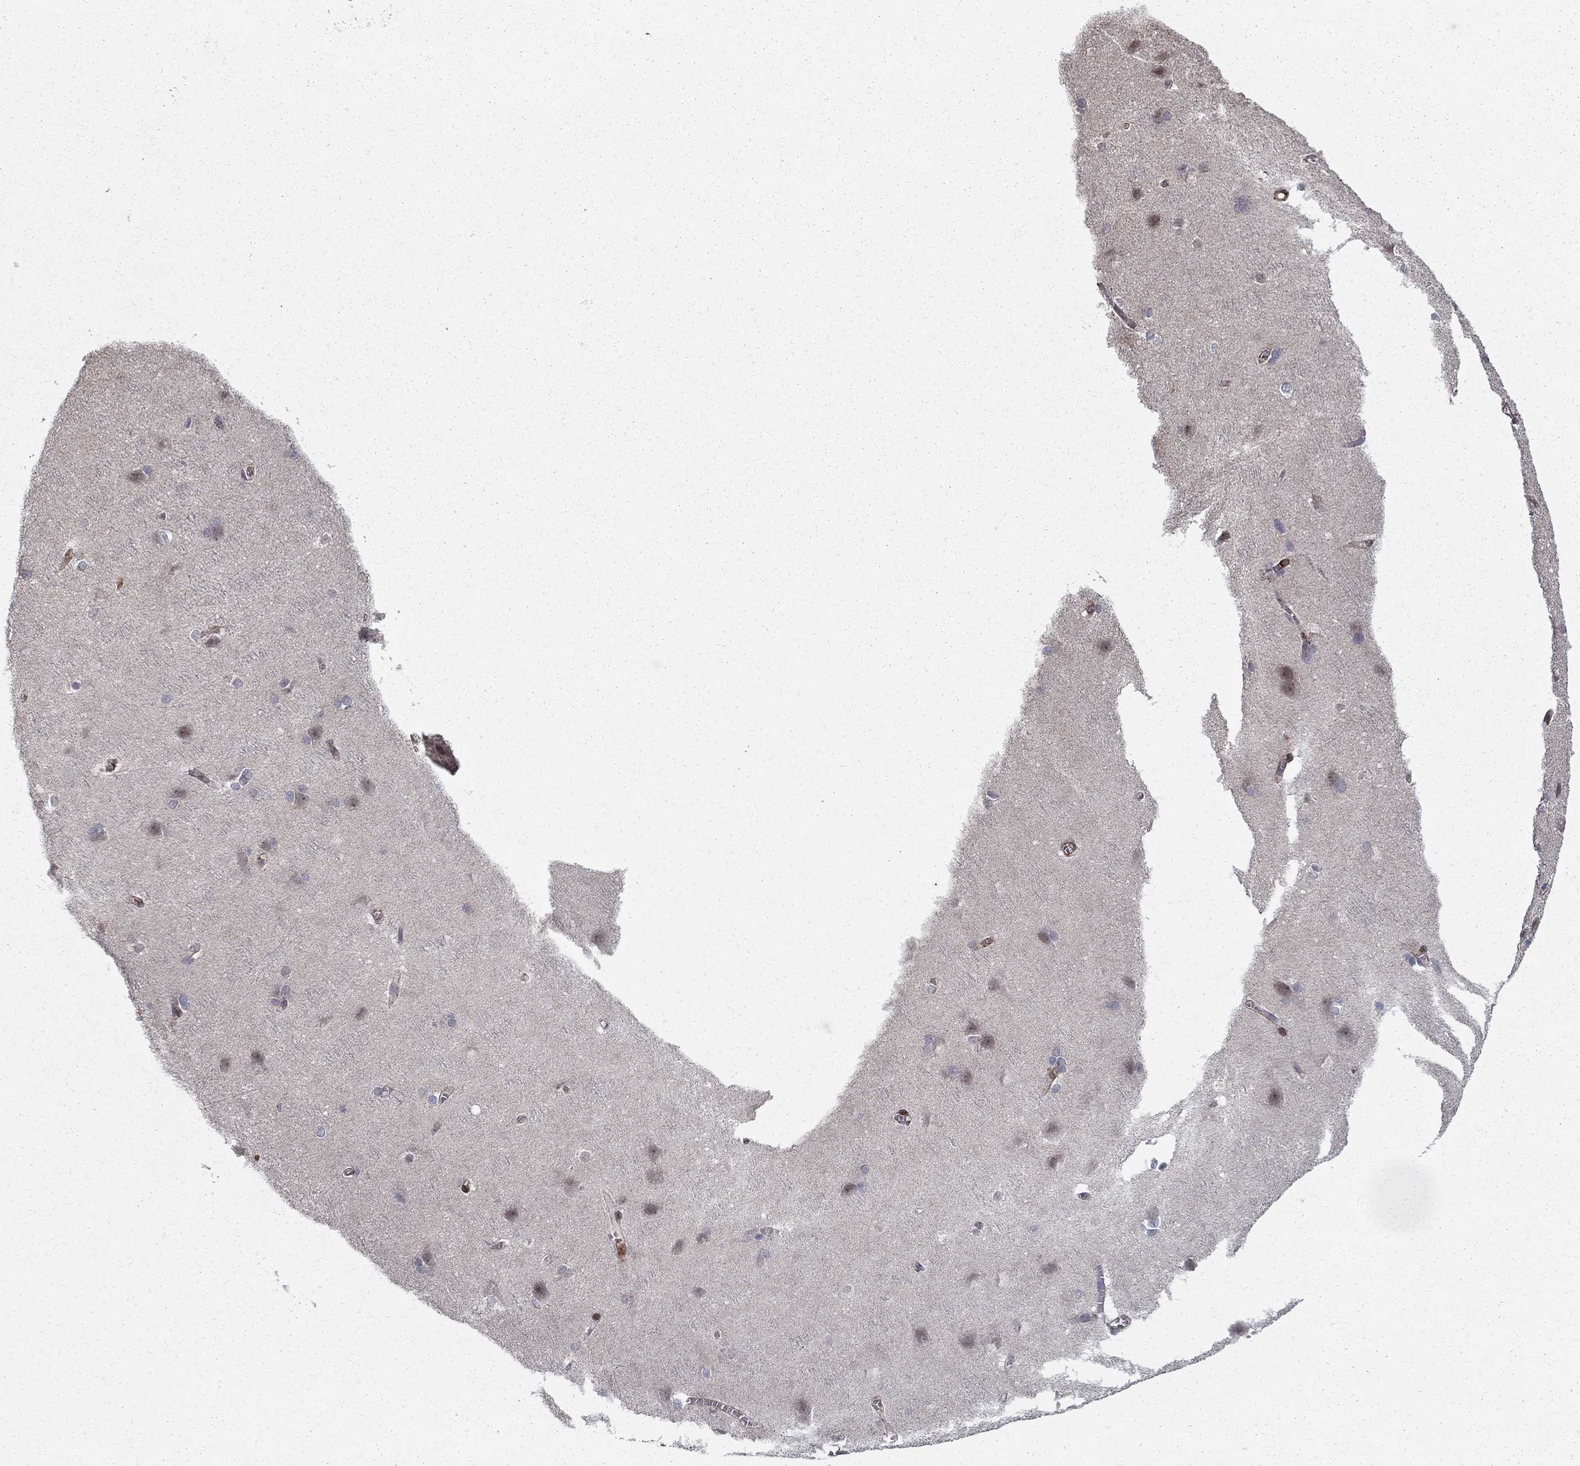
{"staining": {"intensity": "negative", "quantity": "none", "location": "none"}, "tissue": "cerebral cortex", "cell_type": "Endothelial cells", "image_type": "normal", "snomed": [{"axis": "morphology", "description": "Normal tissue, NOS"}, {"axis": "topography", "description": "Cerebral cortex"}], "caption": "DAB immunohistochemical staining of unremarkable cerebral cortex reveals no significant staining in endothelial cells.", "gene": "ADM", "patient": {"sex": "male", "age": 37}}